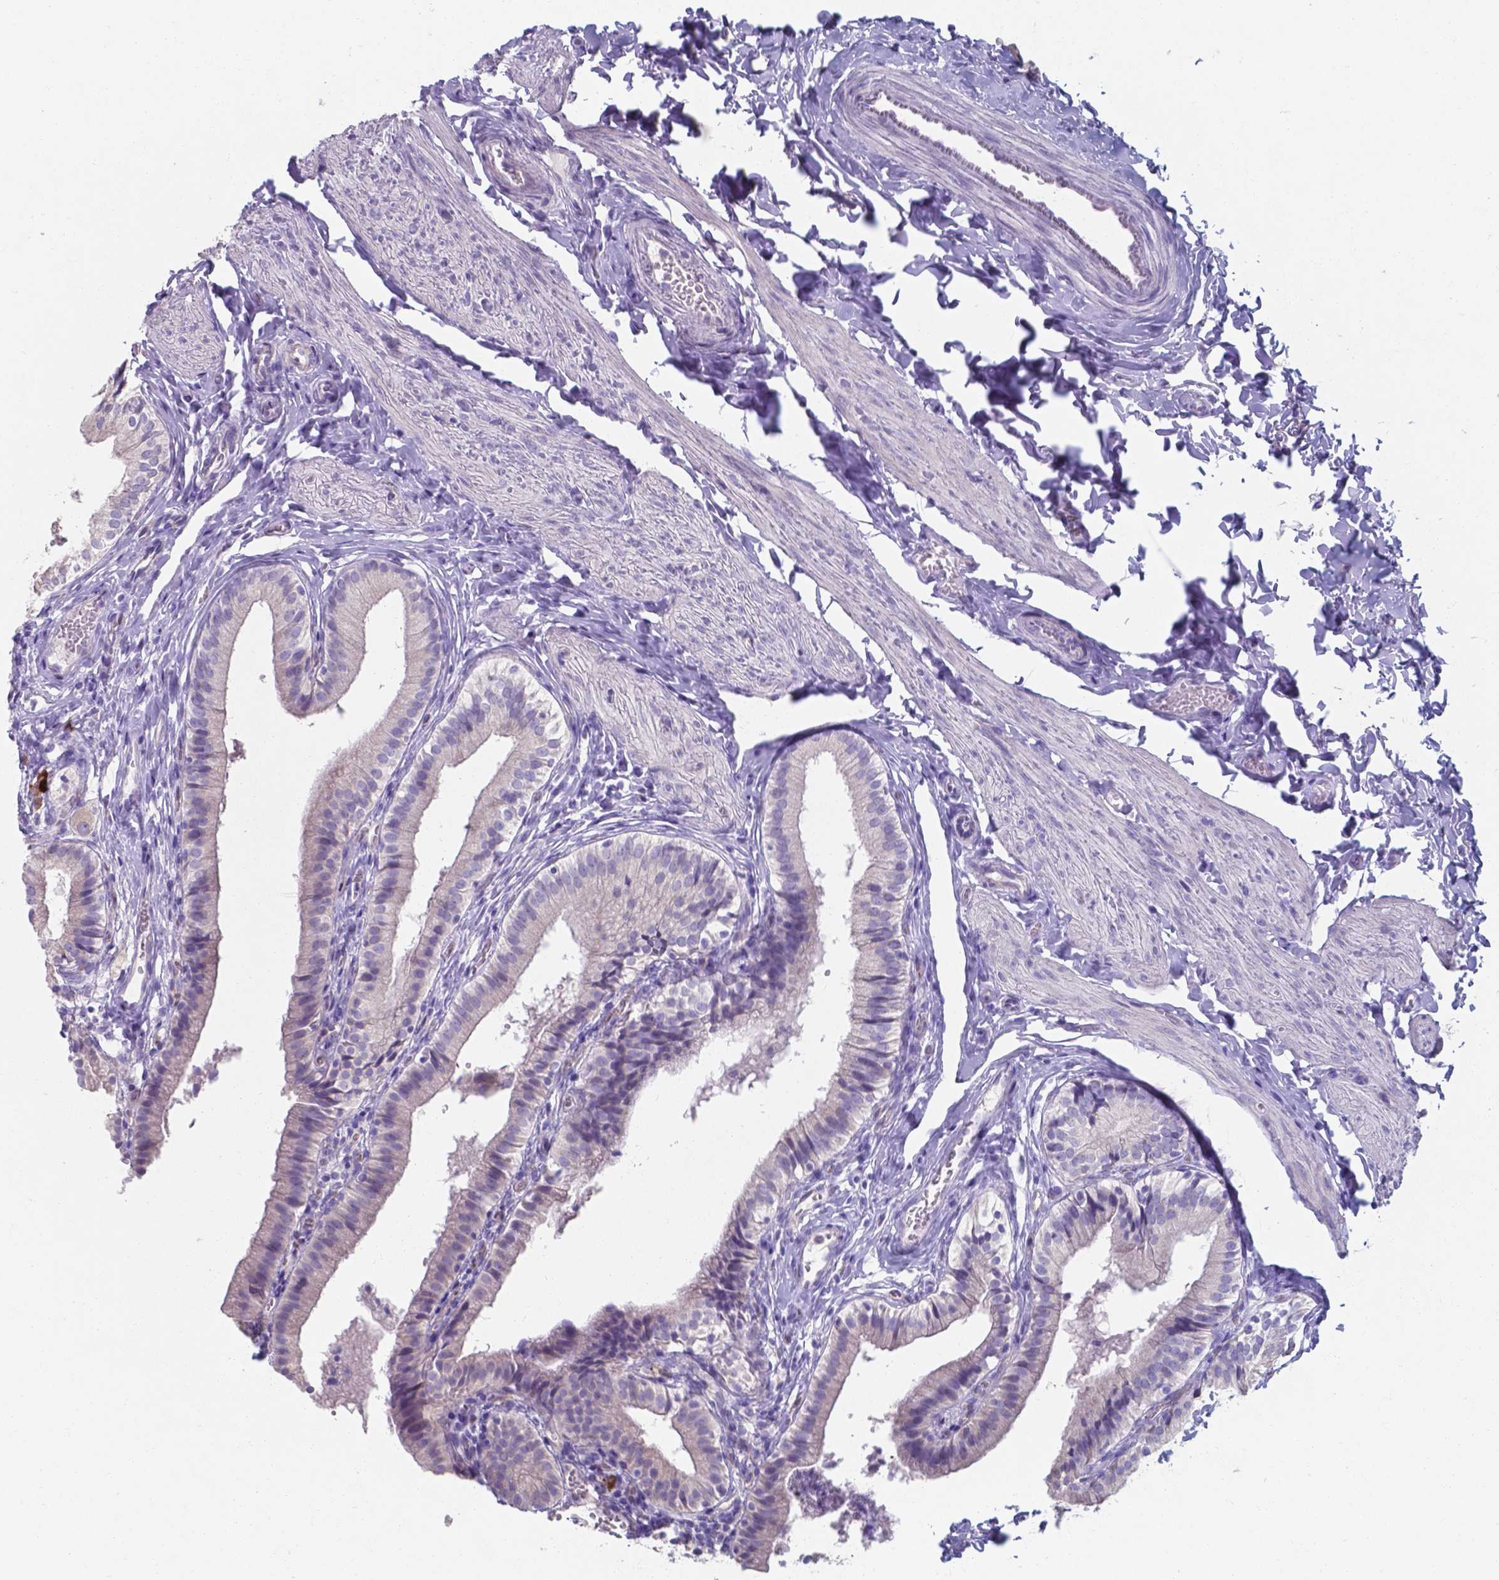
{"staining": {"intensity": "negative", "quantity": "none", "location": "none"}, "tissue": "gallbladder", "cell_type": "Glandular cells", "image_type": "normal", "snomed": [{"axis": "morphology", "description": "Normal tissue, NOS"}, {"axis": "topography", "description": "Gallbladder"}], "caption": "High magnification brightfield microscopy of unremarkable gallbladder stained with DAB (3,3'-diaminobenzidine) (brown) and counterstained with hematoxylin (blue): glandular cells show no significant expression. The staining is performed using DAB (3,3'-diaminobenzidine) brown chromogen with nuclei counter-stained in using hematoxylin.", "gene": "UBE2J1", "patient": {"sex": "female", "age": 47}}